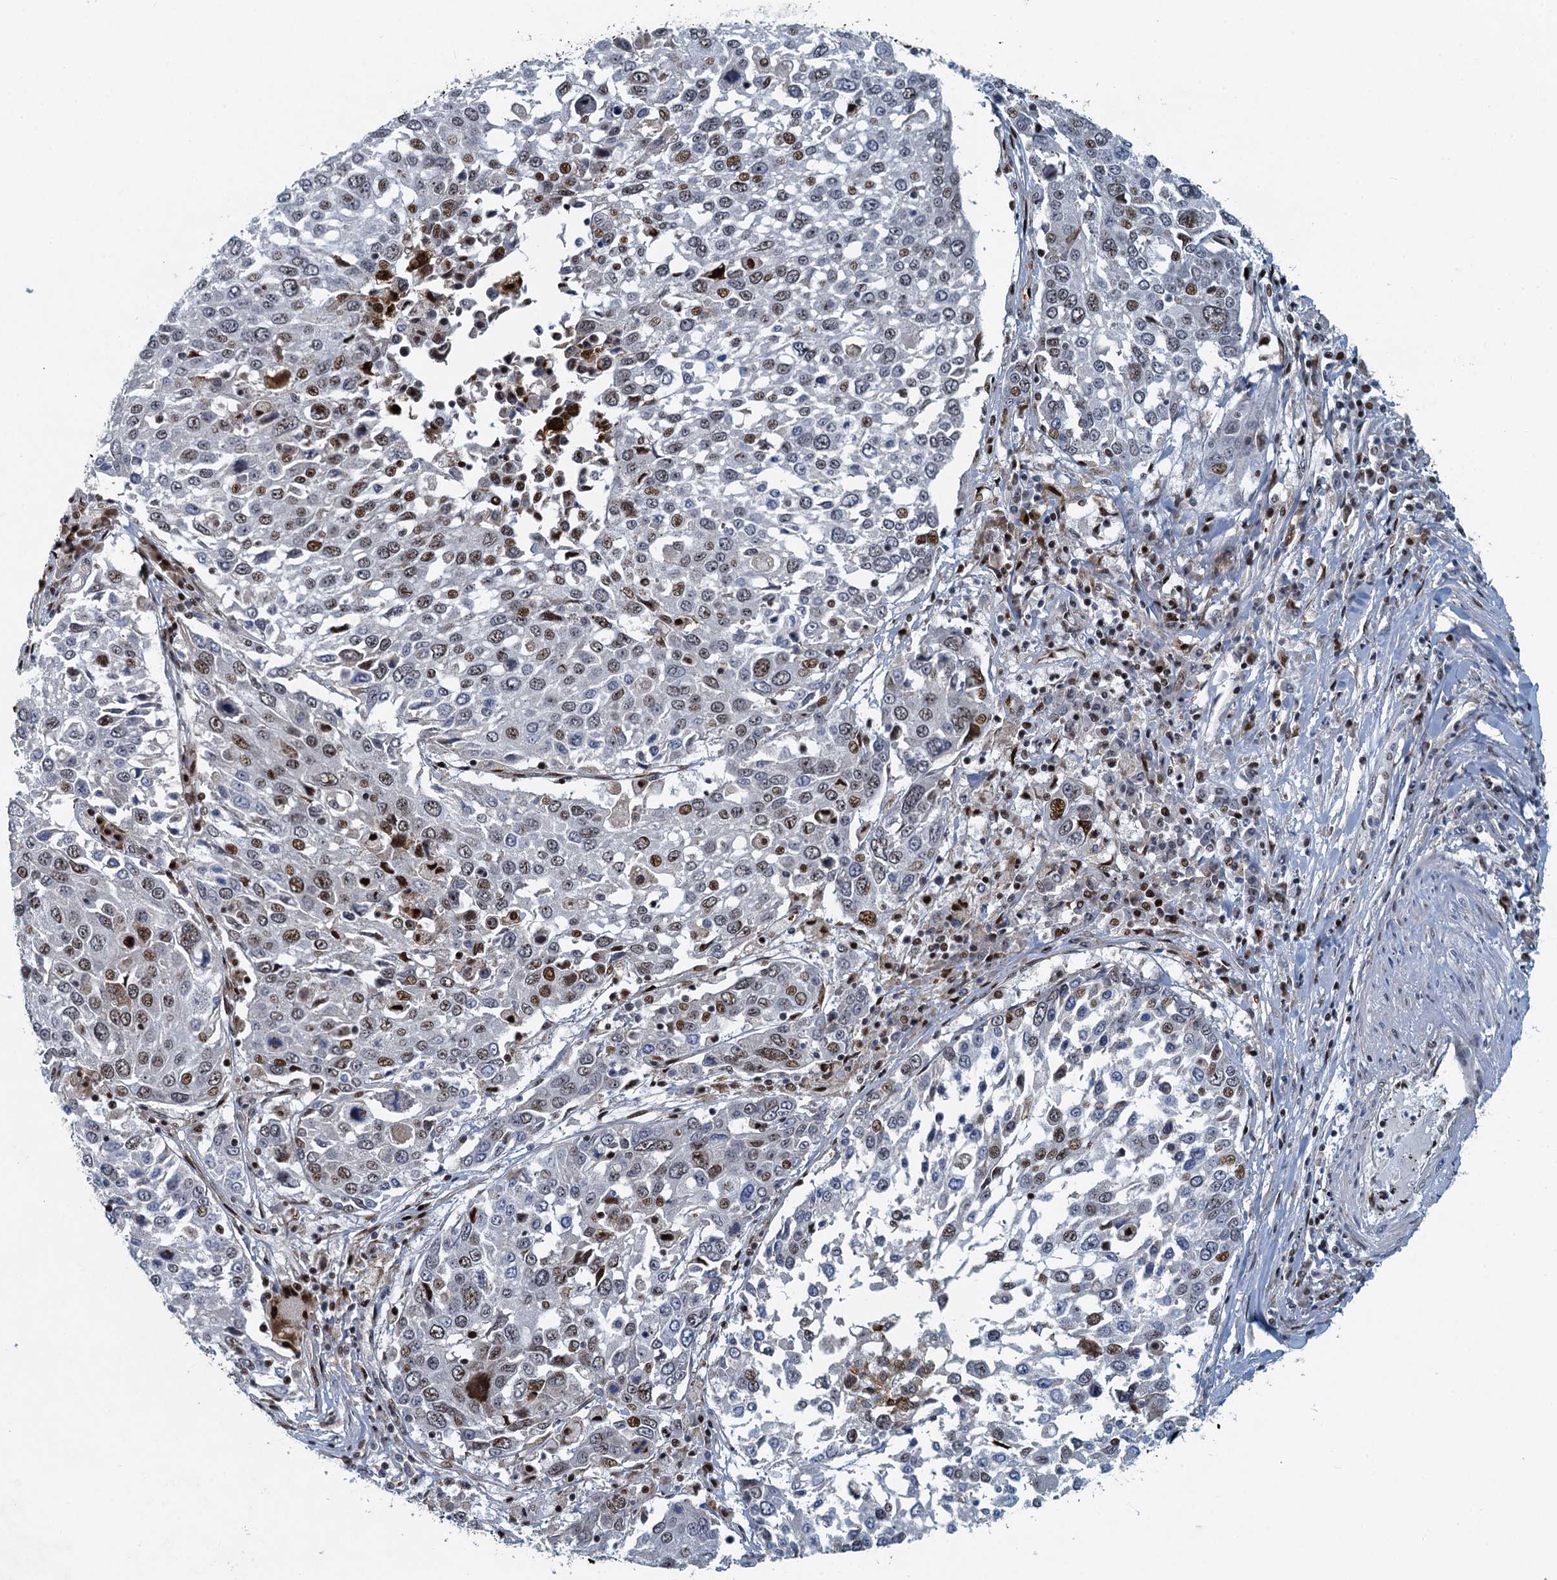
{"staining": {"intensity": "moderate", "quantity": "25%-75%", "location": "nuclear"}, "tissue": "lung cancer", "cell_type": "Tumor cells", "image_type": "cancer", "snomed": [{"axis": "morphology", "description": "Squamous cell carcinoma, NOS"}, {"axis": "topography", "description": "Lung"}], "caption": "This micrograph demonstrates lung squamous cell carcinoma stained with immunohistochemistry to label a protein in brown. The nuclear of tumor cells show moderate positivity for the protein. Nuclei are counter-stained blue.", "gene": "ANKRD13D", "patient": {"sex": "male", "age": 65}}